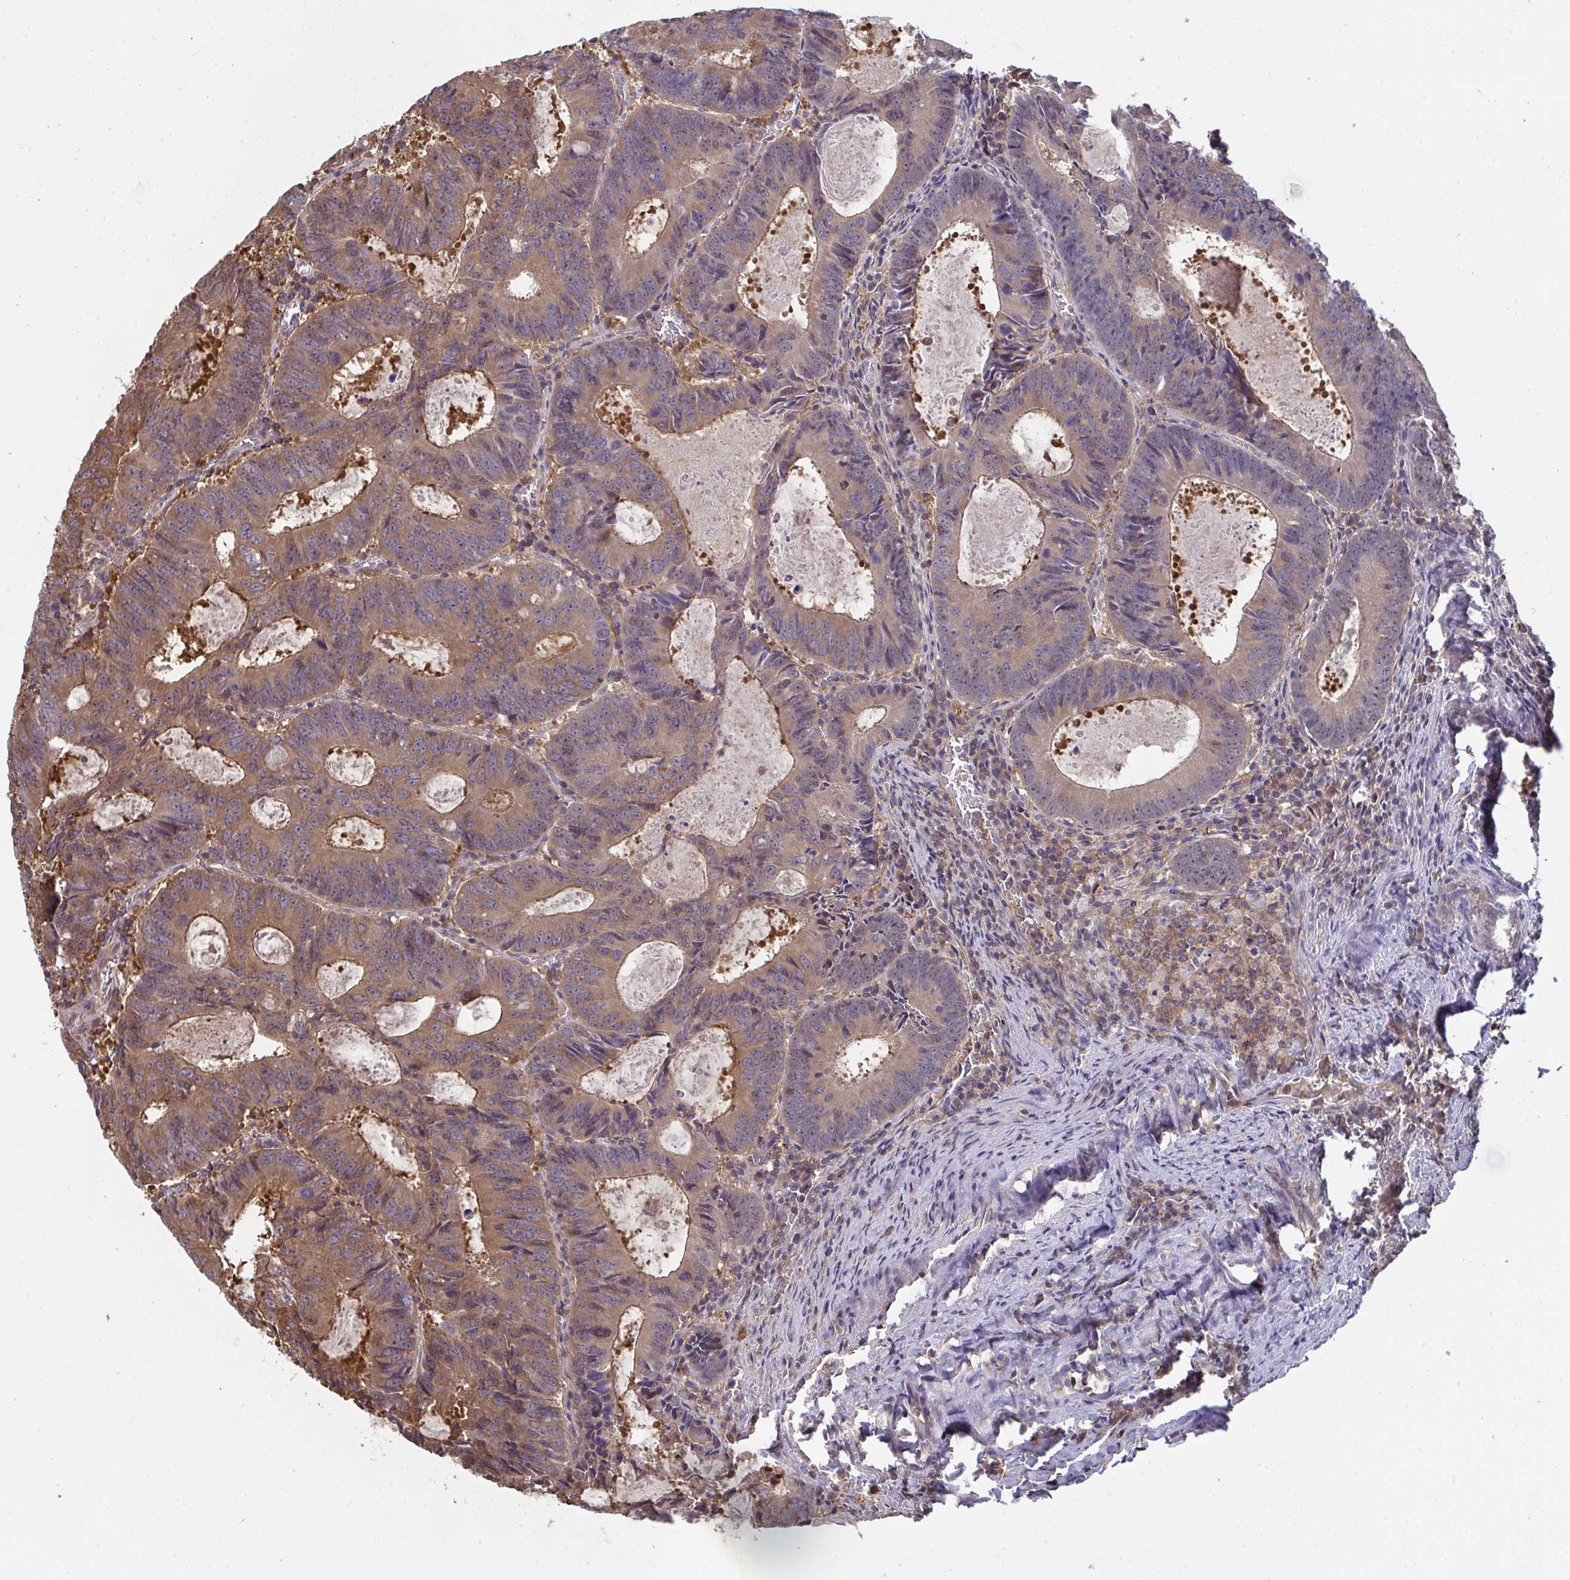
{"staining": {"intensity": "moderate", "quantity": ">75%", "location": "cytoplasmic/membranous"}, "tissue": "colorectal cancer", "cell_type": "Tumor cells", "image_type": "cancer", "snomed": [{"axis": "morphology", "description": "Adenocarcinoma, NOS"}, {"axis": "topography", "description": "Colon"}], "caption": "DAB (3,3'-diaminobenzidine) immunohistochemical staining of colorectal cancer shows moderate cytoplasmic/membranous protein positivity in about >75% of tumor cells. The protein of interest is shown in brown color, while the nuclei are stained blue.", "gene": "TTC9C", "patient": {"sex": "male", "age": 67}}